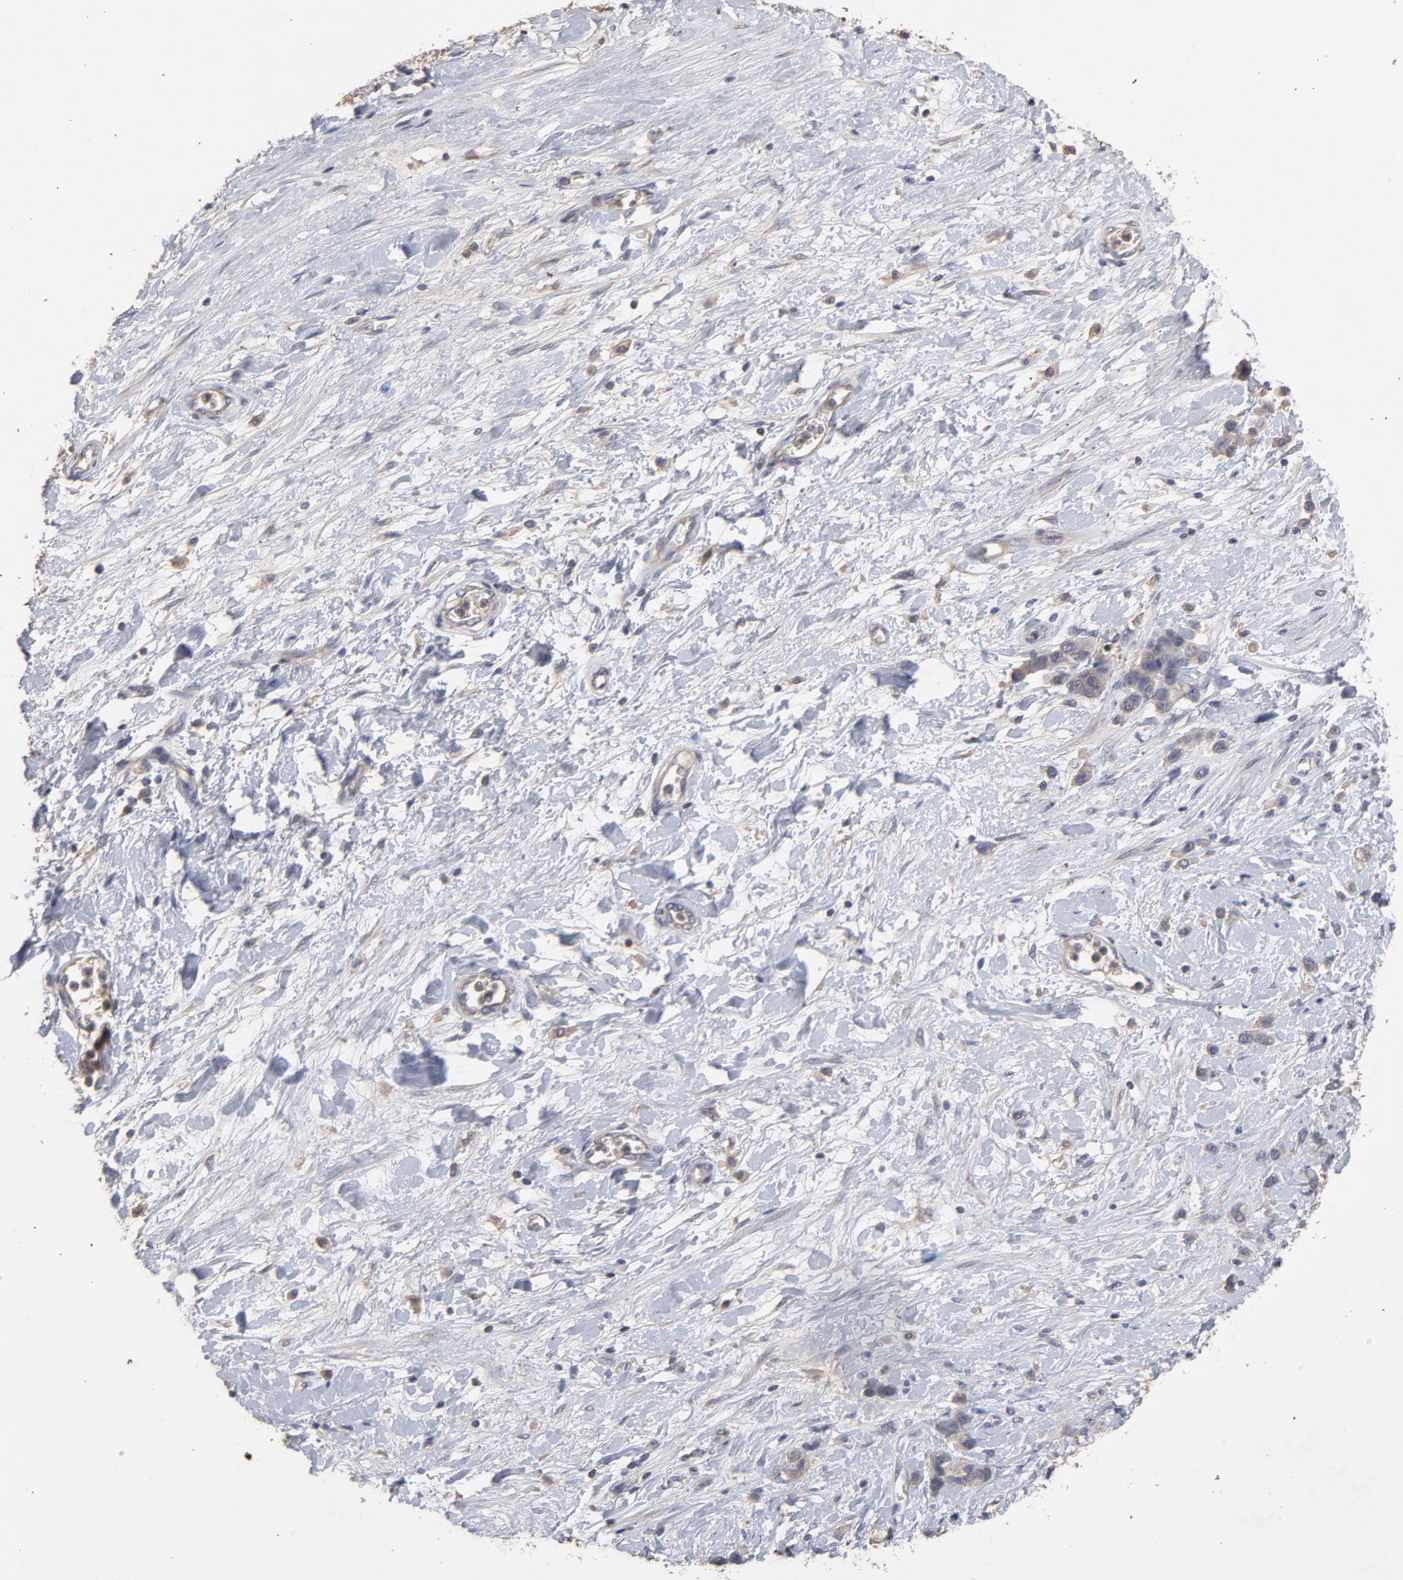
{"staining": {"intensity": "weak", "quantity": ">75%", "location": "cytoplasmic/membranous"}, "tissue": "stomach cancer", "cell_type": "Tumor cells", "image_type": "cancer", "snomed": [{"axis": "morphology", "description": "Normal tissue, NOS"}, {"axis": "morphology", "description": "Adenocarcinoma, NOS"}, {"axis": "morphology", "description": "Adenocarcinoma, High grade"}, {"axis": "topography", "description": "Stomach, upper"}, {"axis": "topography", "description": "Stomach"}], "caption": "This is a photomicrograph of IHC staining of high-grade adenocarcinoma (stomach), which shows weak staining in the cytoplasmic/membranous of tumor cells.", "gene": "TANGO2", "patient": {"sex": "female", "age": 65}}